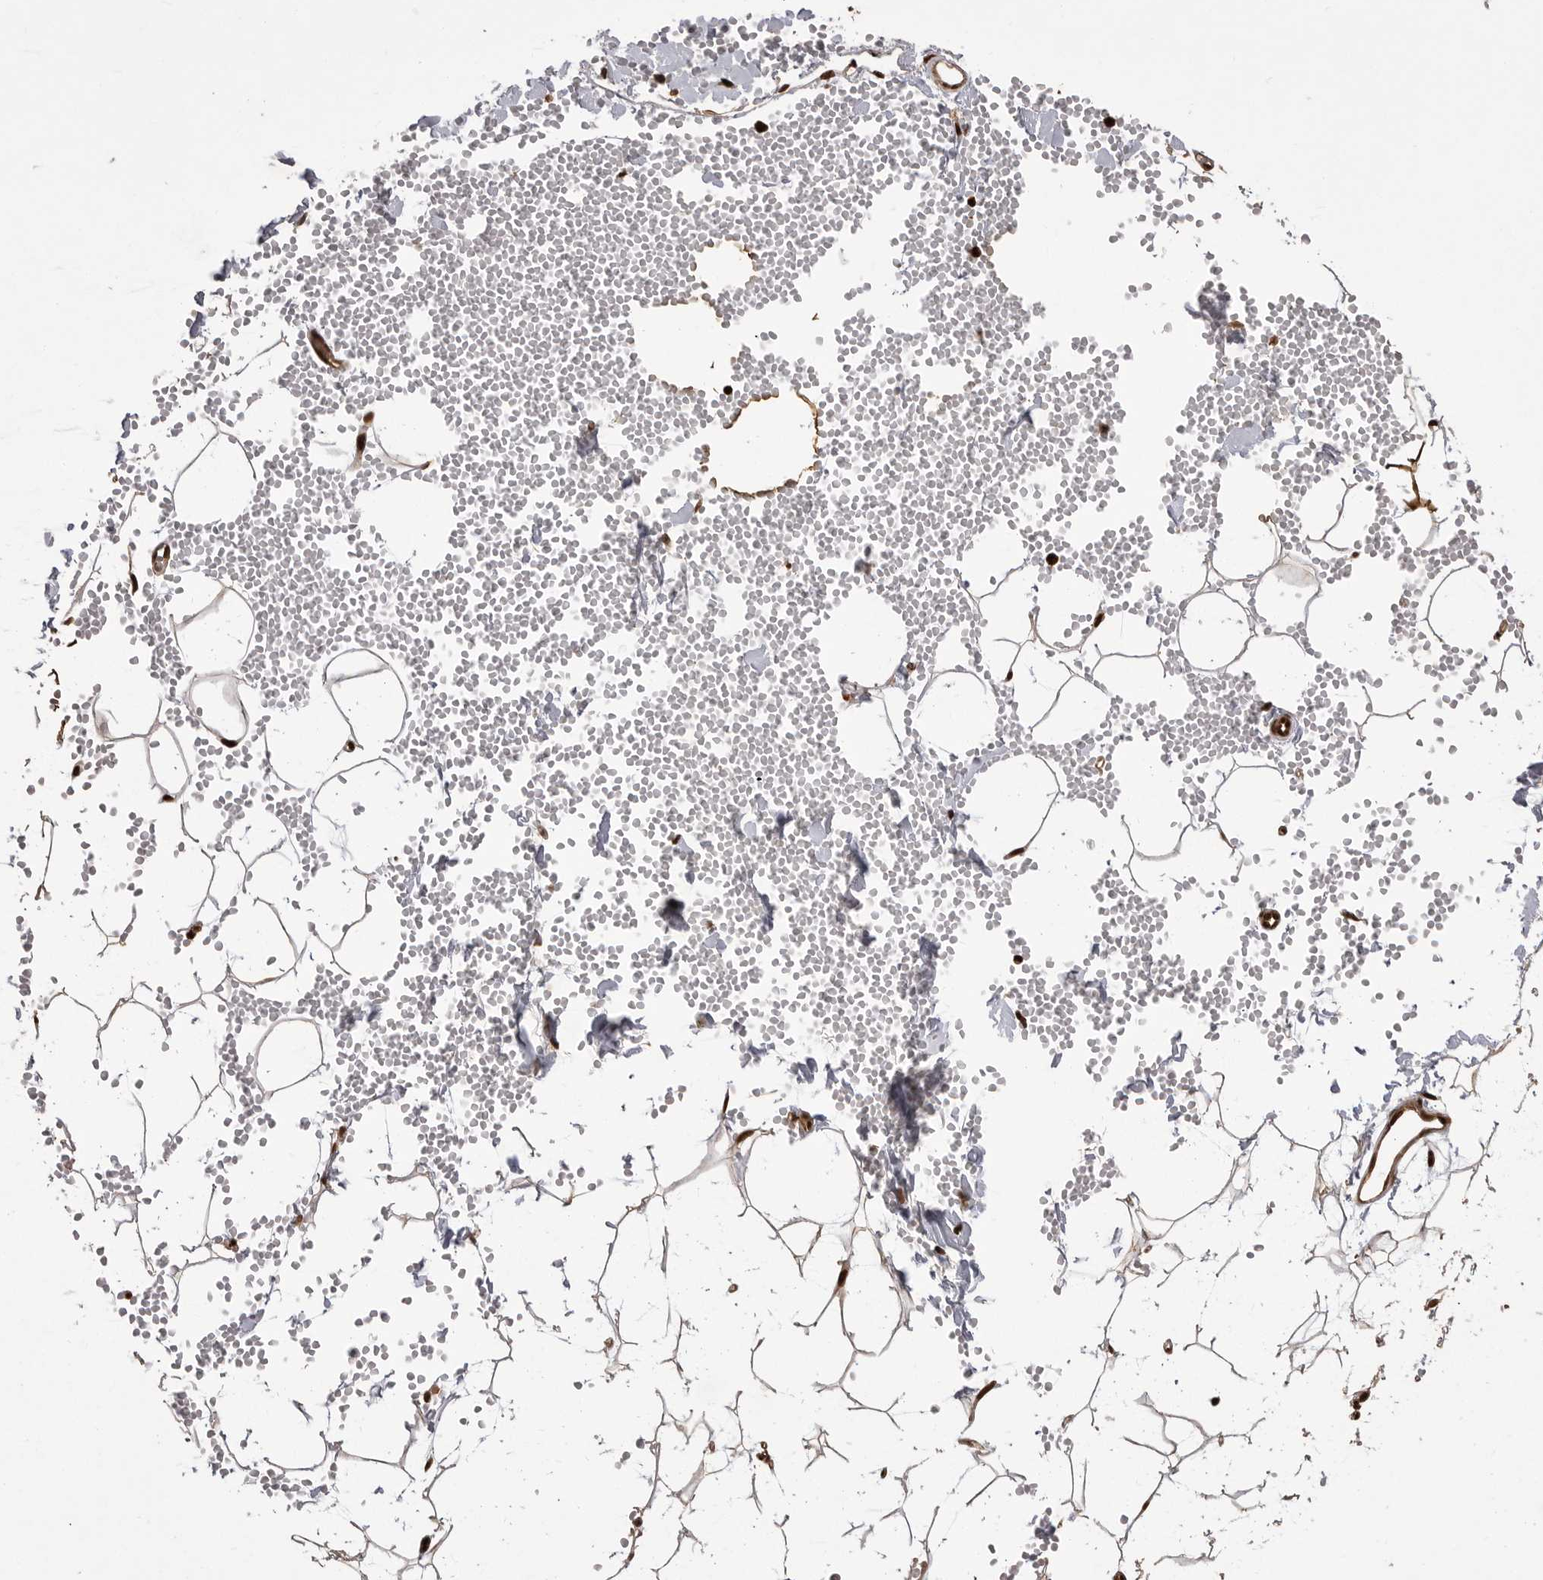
{"staining": {"intensity": "strong", "quantity": "25%-75%", "location": "cytoplasmic/membranous,nuclear"}, "tissue": "adipose tissue", "cell_type": "Adipocytes", "image_type": "normal", "snomed": [{"axis": "morphology", "description": "Normal tissue, NOS"}, {"axis": "topography", "description": "Breast"}], "caption": "DAB (3,3'-diaminobenzidine) immunohistochemical staining of benign human adipose tissue reveals strong cytoplasmic/membranous,nuclear protein staining in approximately 25%-75% of adipocytes. (Stains: DAB in brown, nuclei in blue, Microscopy: brightfield microscopy at high magnification).", "gene": "PPP1R8", "patient": {"sex": "female", "age": 23}}